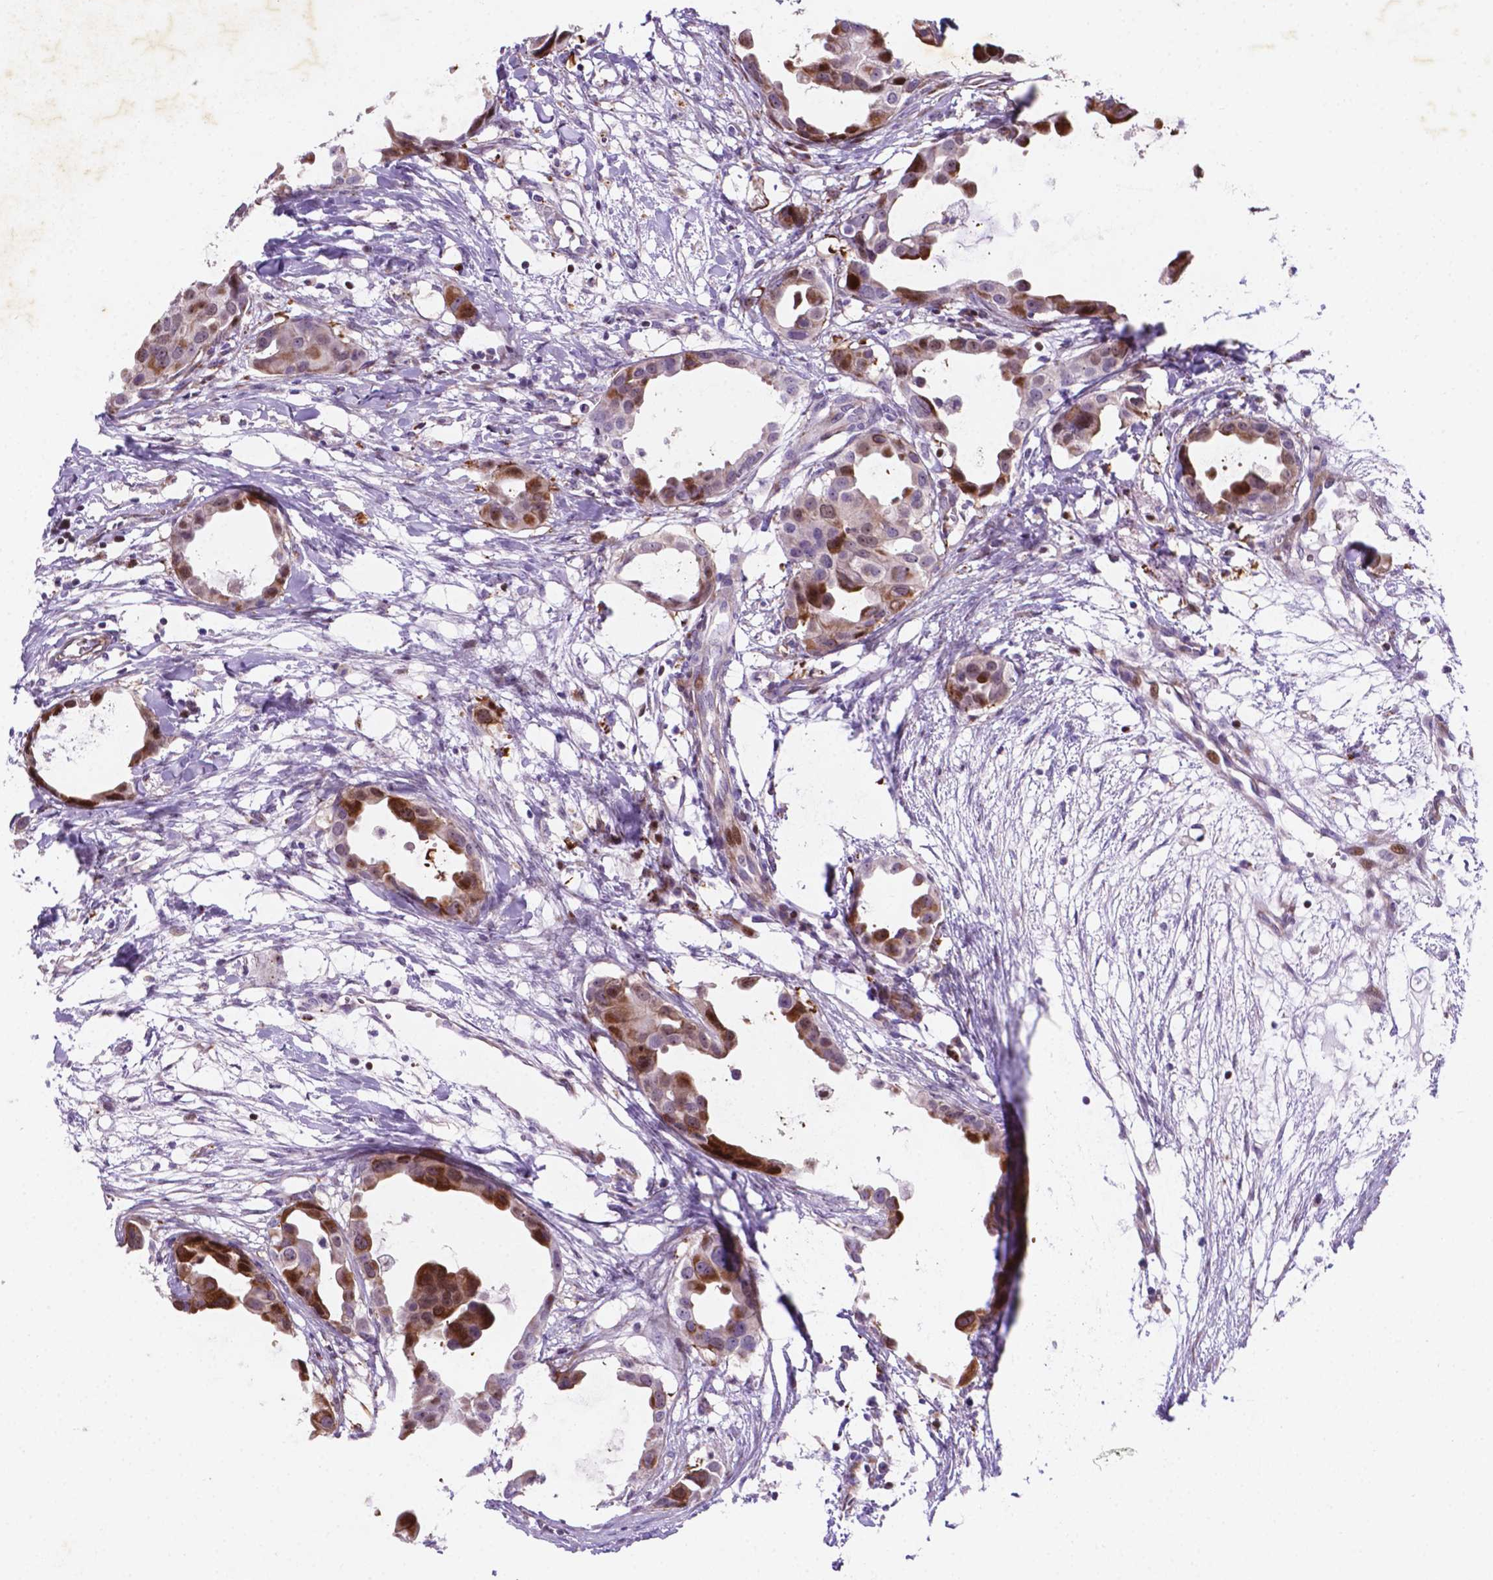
{"staining": {"intensity": "moderate", "quantity": "25%-75%", "location": "cytoplasmic/membranous,nuclear"}, "tissue": "breast cancer", "cell_type": "Tumor cells", "image_type": "cancer", "snomed": [{"axis": "morphology", "description": "Duct carcinoma"}, {"axis": "topography", "description": "Breast"}], "caption": "A brown stain shows moderate cytoplasmic/membranous and nuclear positivity of a protein in human breast cancer tumor cells.", "gene": "TM4SF20", "patient": {"sex": "female", "age": 38}}